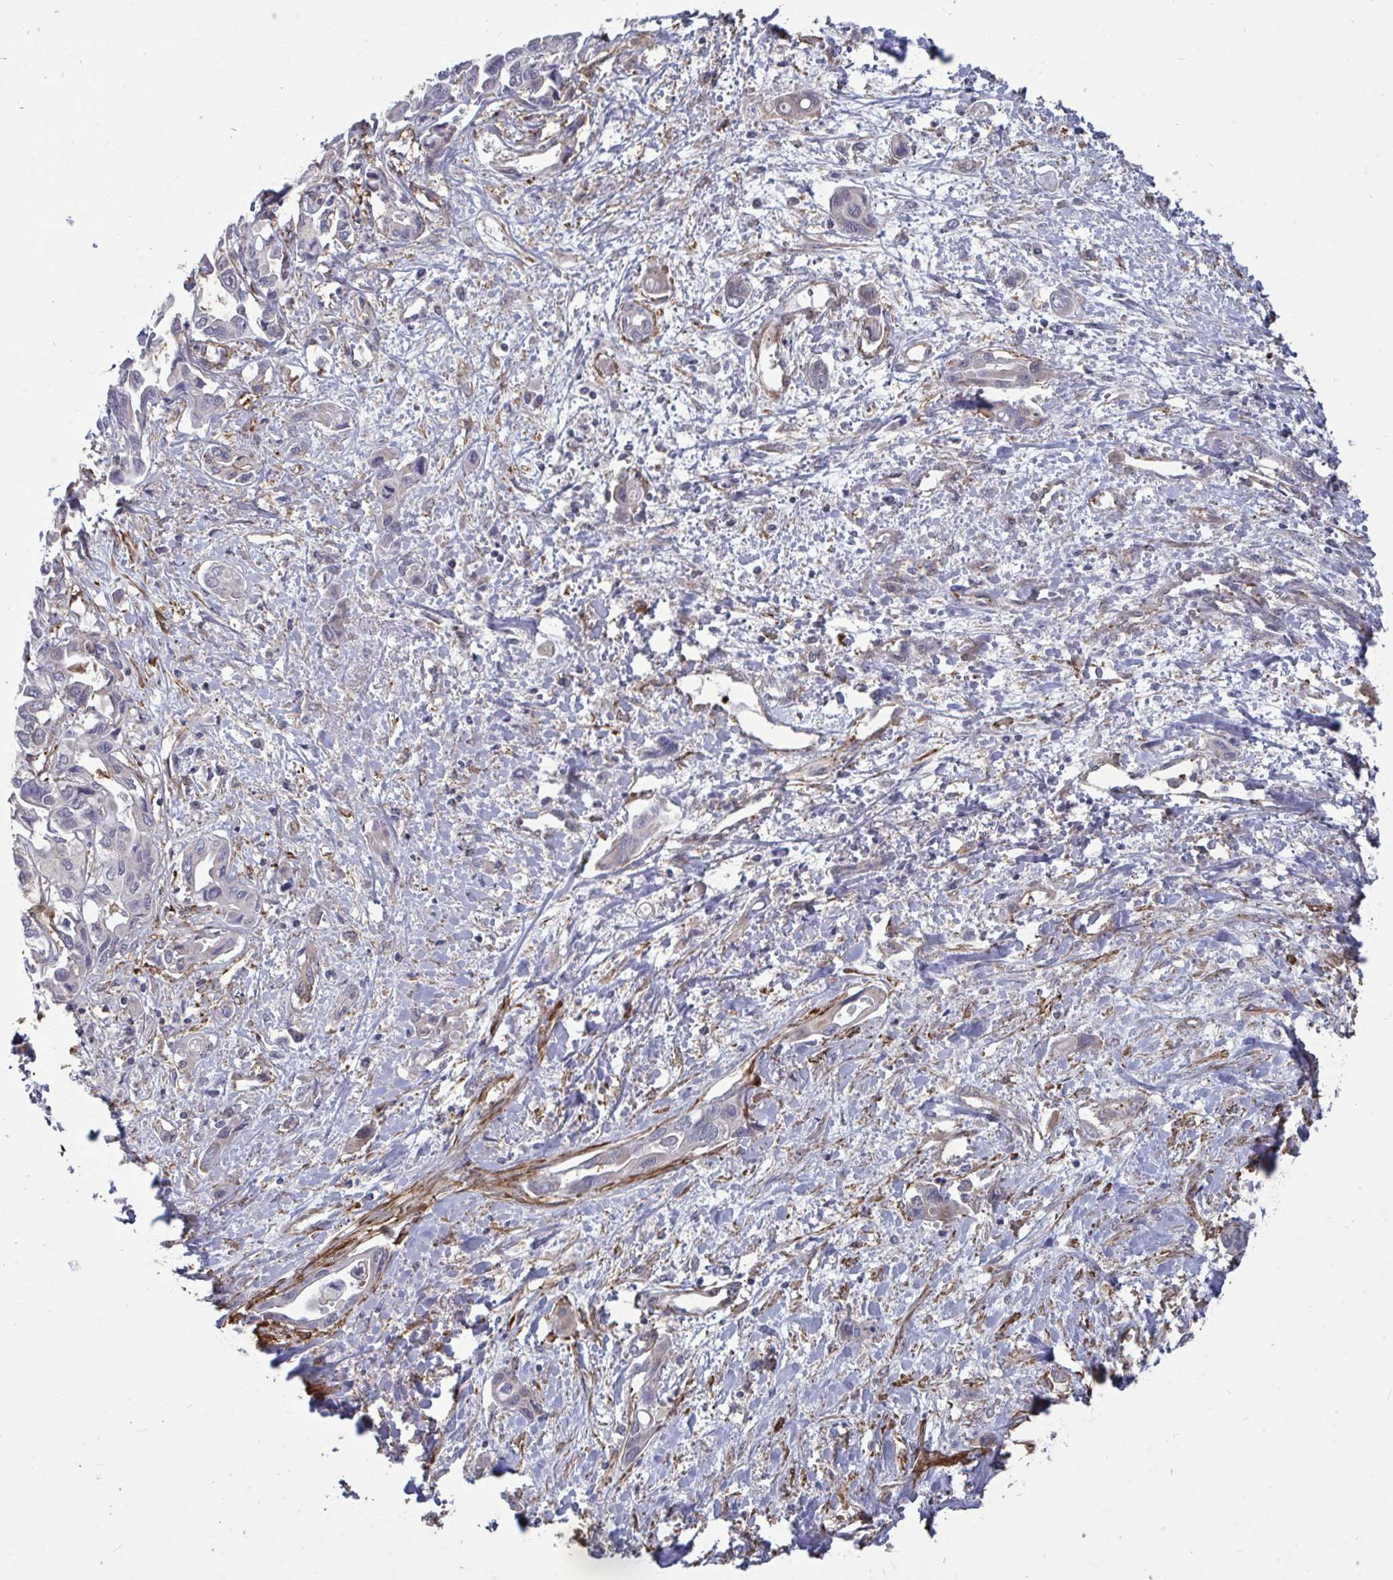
{"staining": {"intensity": "negative", "quantity": "none", "location": "none"}, "tissue": "liver cancer", "cell_type": "Tumor cells", "image_type": "cancer", "snomed": [{"axis": "morphology", "description": "Cholangiocarcinoma"}, {"axis": "topography", "description": "Liver"}], "caption": "Tumor cells show no significant staining in liver cholangiocarcinoma.", "gene": "ISCU", "patient": {"sex": "female", "age": 64}}